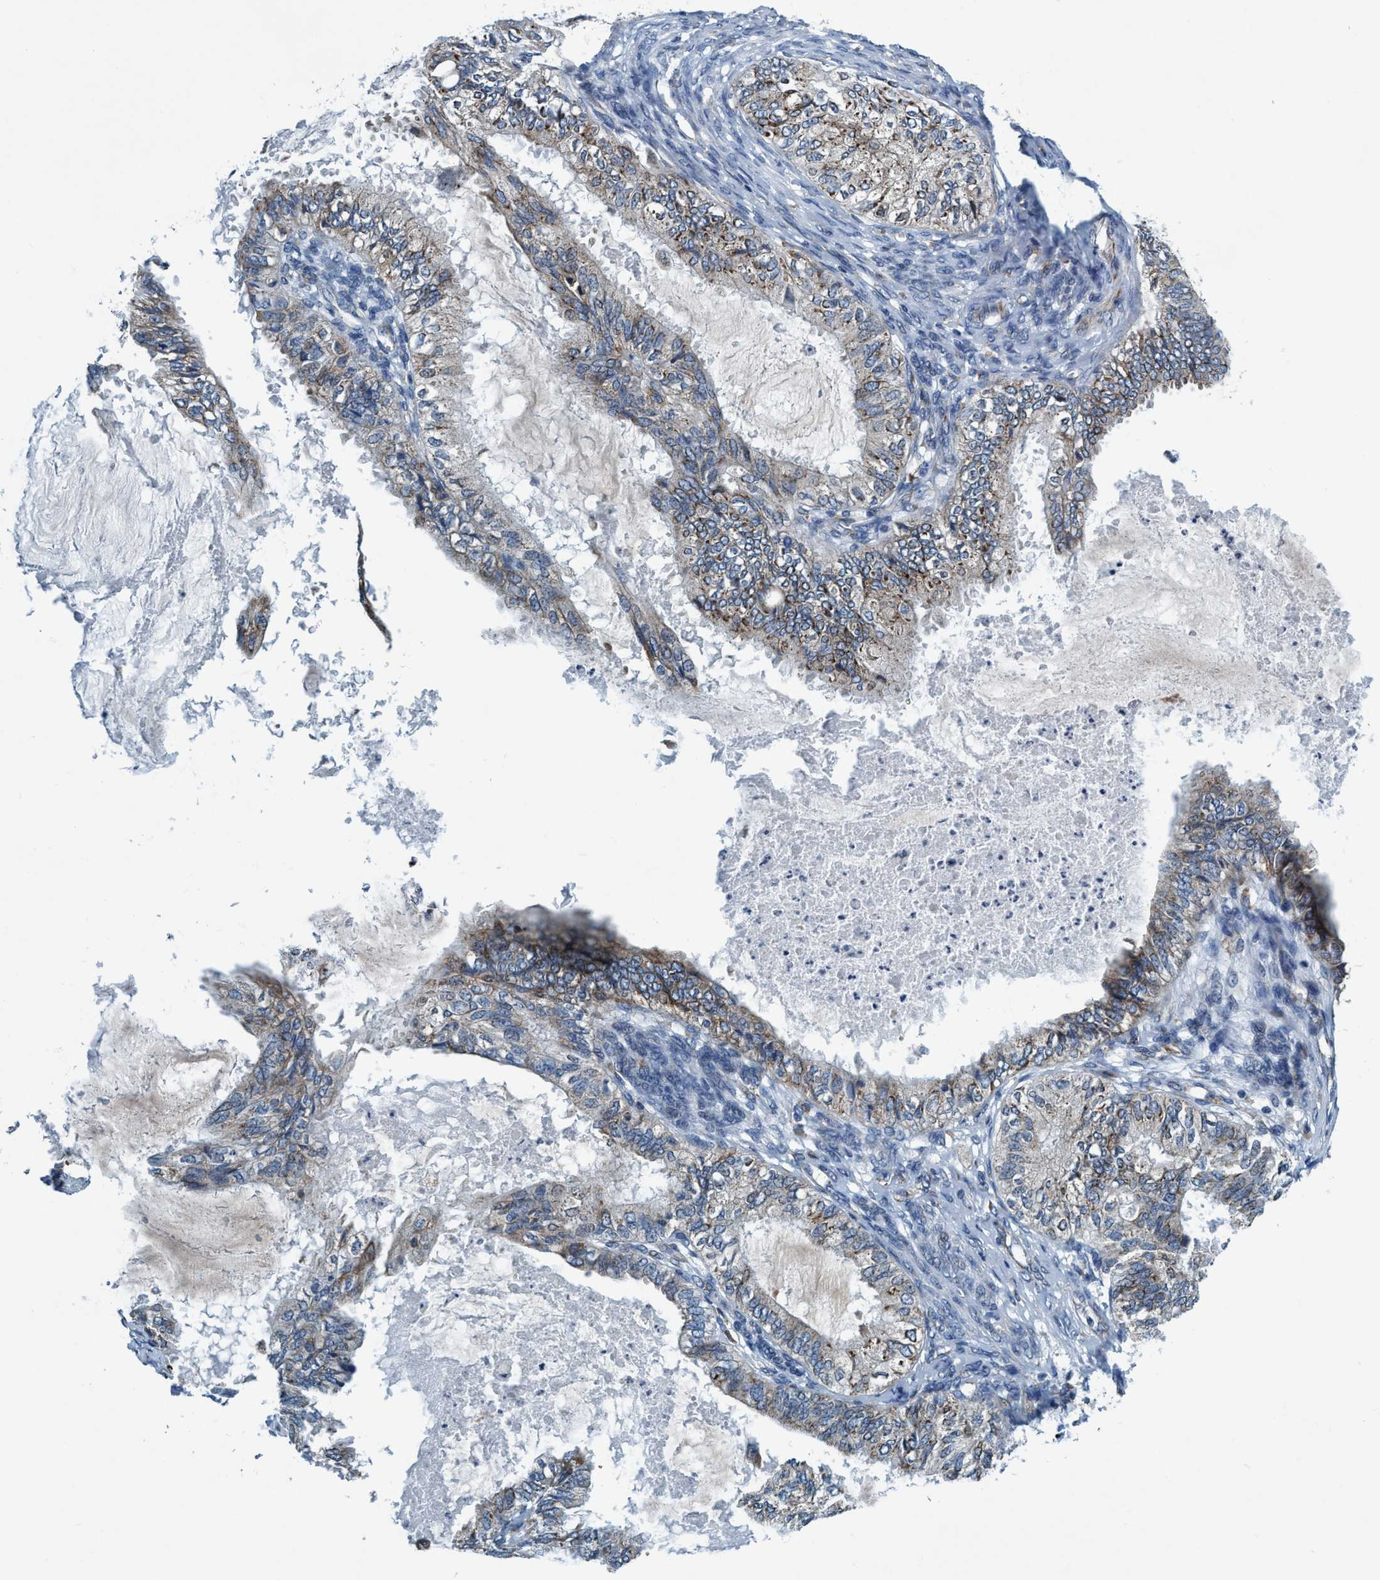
{"staining": {"intensity": "weak", "quantity": "<25%", "location": "cytoplasmic/membranous"}, "tissue": "cervical cancer", "cell_type": "Tumor cells", "image_type": "cancer", "snomed": [{"axis": "morphology", "description": "Normal tissue, NOS"}, {"axis": "morphology", "description": "Adenocarcinoma, NOS"}, {"axis": "topography", "description": "Cervix"}, {"axis": "topography", "description": "Endometrium"}], "caption": "A histopathology image of adenocarcinoma (cervical) stained for a protein shows no brown staining in tumor cells.", "gene": "ARMC9", "patient": {"sex": "female", "age": 86}}